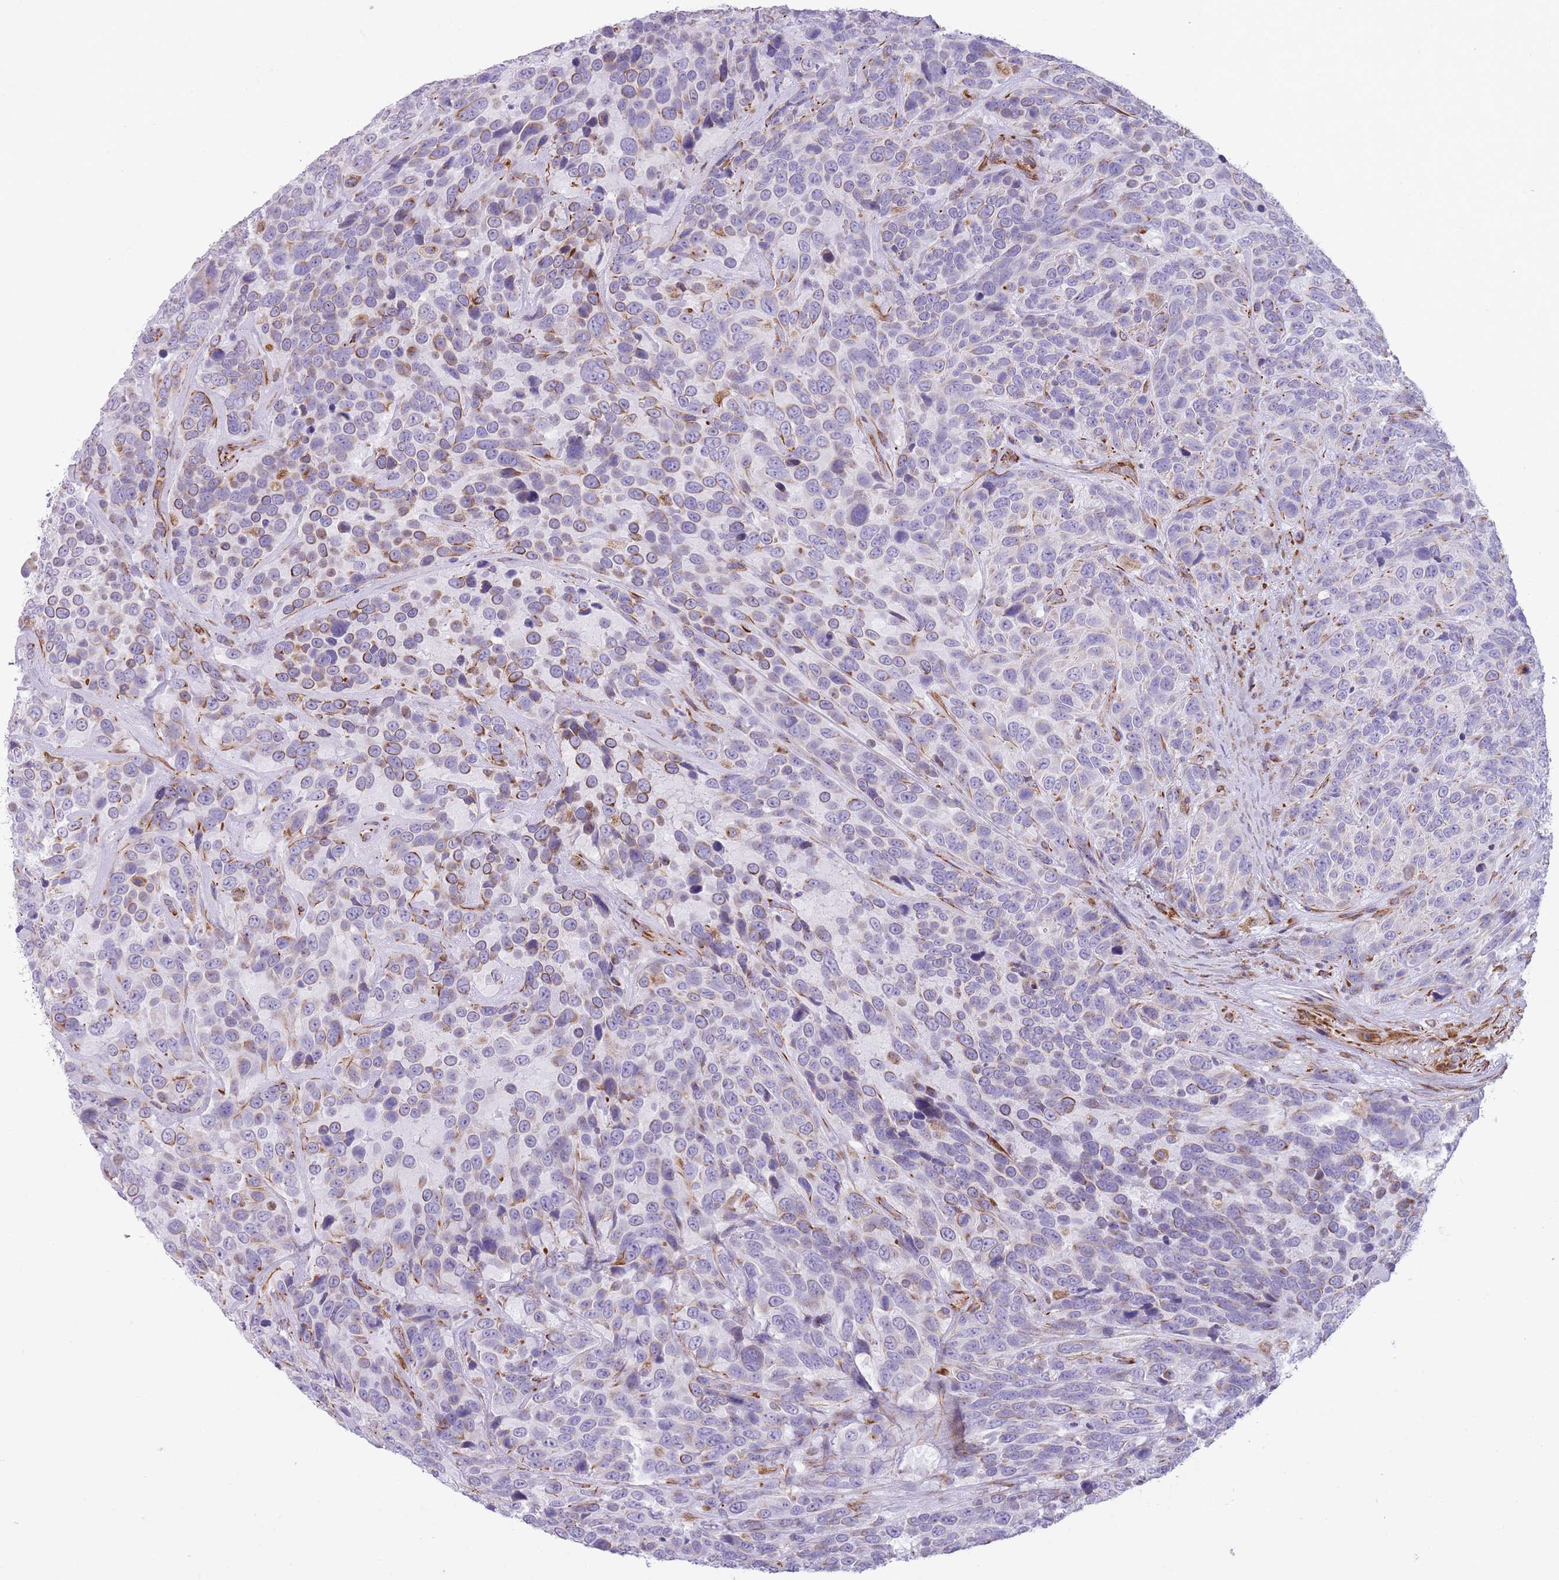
{"staining": {"intensity": "moderate", "quantity": "<25%", "location": "cytoplasmic/membranous"}, "tissue": "urothelial cancer", "cell_type": "Tumor cells", "image_type": "cancer", "snomed": [{"axis": "morphology", "description": "Urothelial carcinoma, High grade"}, {"axis": "topography", "description": "Urinary bladder"}], "caption": "Moderate cytoplasmic/membranous positivity for a protein is identified in about <25% of tumor cells of urothelial carcinoma (high-grade) using immunohistochemistry (IHC).", "gene": "PTCD1", "patient": {"sex": "female", "age": 70}}